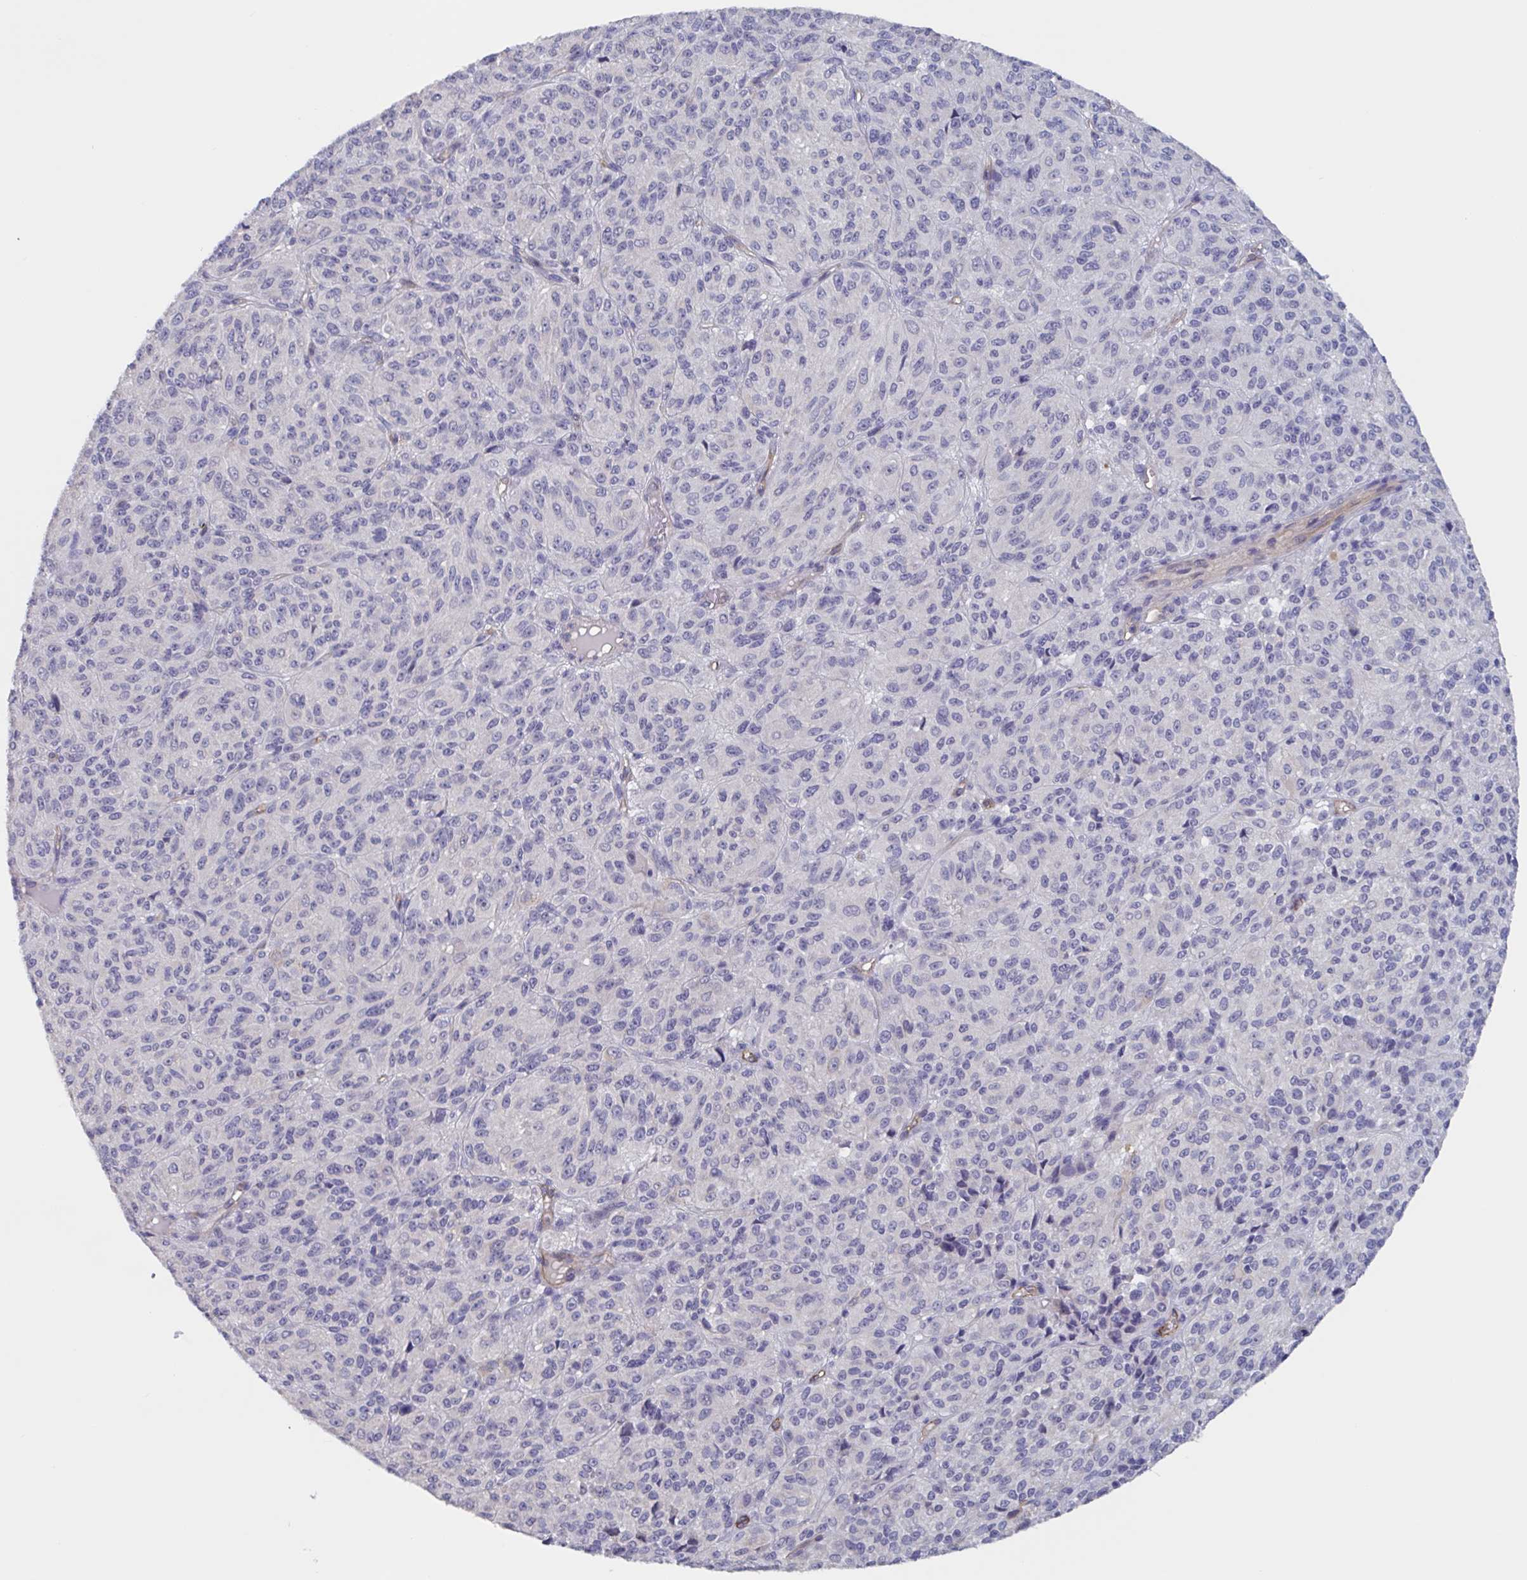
{"staining": {"intensity": "negative", "quantity": "none", "location": "none"}, "tissue": "melanoma", "cell_type": "Tumor cells", "image_type": "cancer", "snomed": [{"axis": "morphology", "description": "Malignant melanoma, Metastatic site"}, {"axis": "topography", "description": "Brain"}], "caption": "This histopathology image is of melanoma stained with IHC to label a protein in brown with the nuclei are counter-stained blue. There is no staining in tumor cells.", "gene": "ST14", "patient": {"sex": "female", "age": 56}}